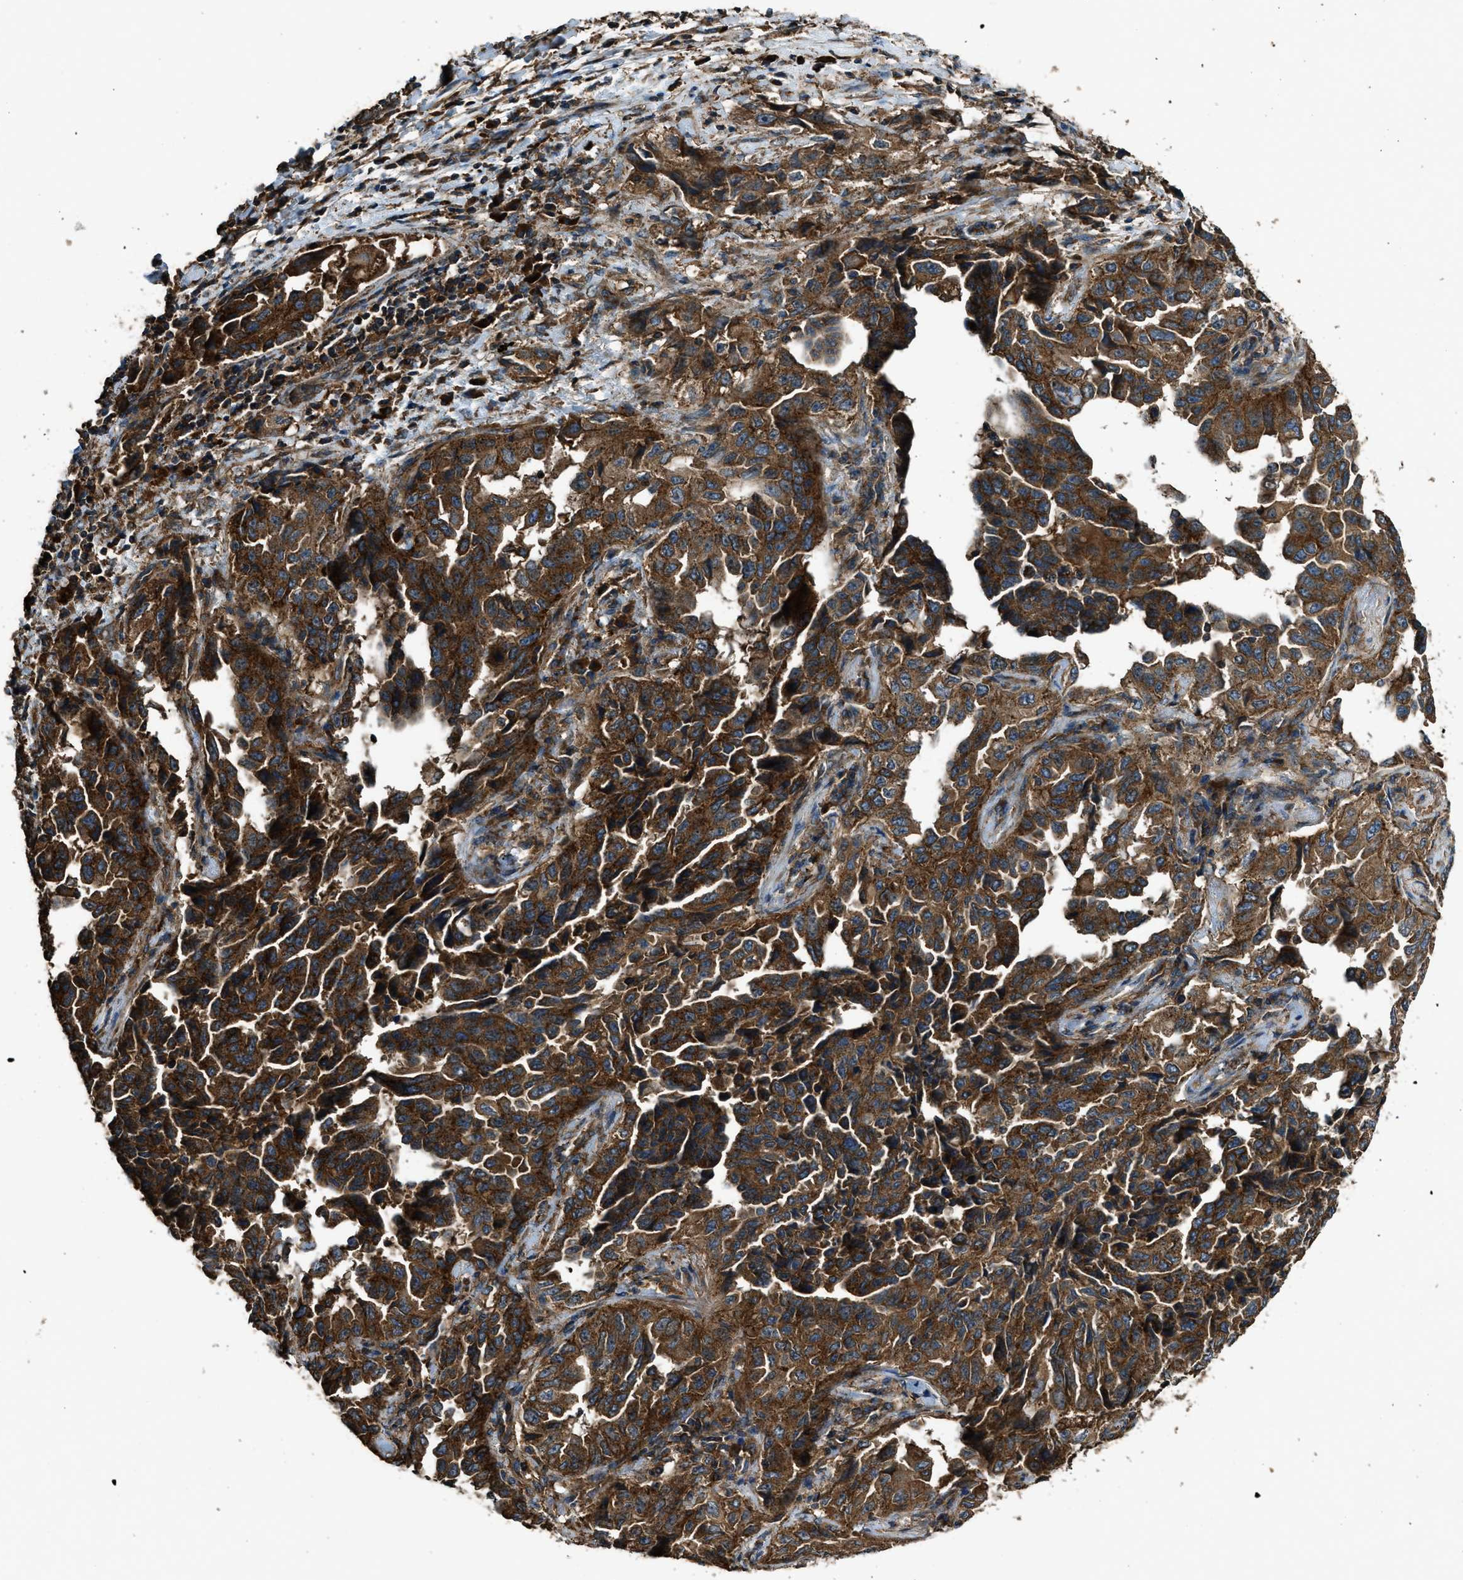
{"staining": {"intensity": "strong", "quantity": ">75%", "location": "cytoplasmic/membranous"}, "tissue": "lung cancer", "cell_type": "Tumor cells", "image_type": "cancer", "snomed": [{"axis": "morphology", "description": "Adenocarcinoma, NOS"}, {"axis": "topography", "description": "Lung"}], "caption": "Protein staining demonstrates strong cytoplasmic/membranous expression in approximately >75% of tumor cells in lung cancer. Using DAB (brown) and hematoxylin (blue) stains, captured at high magnification using brightfield microscopy.", "gene": "MAP3K8", "patient": {"sex": "female", "age": 51}}